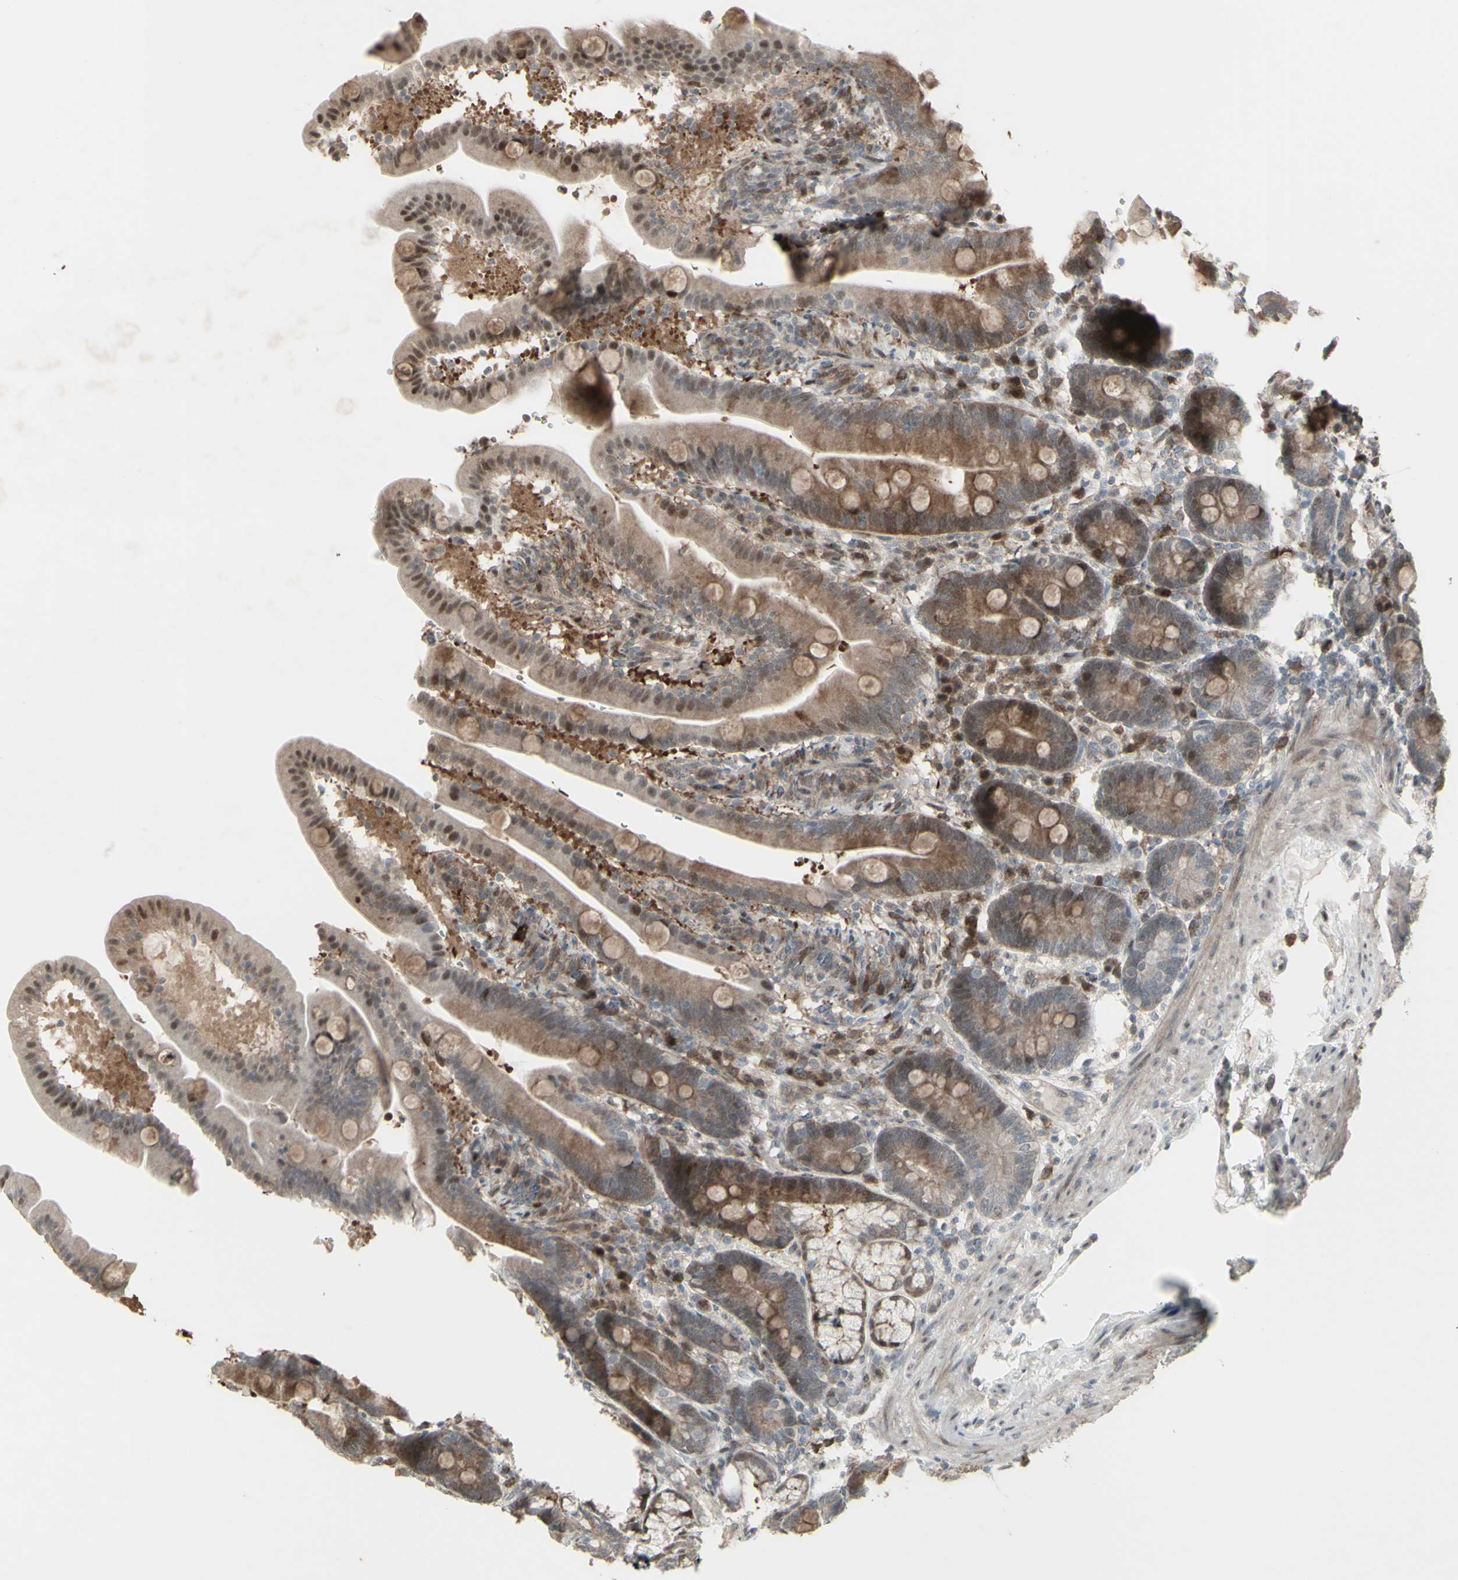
{"staining": {"intensity": "moderate", "quantity": ">75%", "location": "cytoplasmic/membranous"}, "tissue": "duodenum", "cell_type": "Glandular cells", "image_type": "normal", "snomed": [{"axis": "morphology", "description": "Normal tissue, NOS"}, {"axis": "topography", "description": "Duodenum"}], "caption": "IHC staining of benign duodenum, which displays medium levels of moderate cytoplasmic/membranous expression in approximately >75% of glandular cells indicating moderate cytoplasmic/membranous protein staining. The staining was performed using DAB (3,3'-diaminobenzidine) (brown) for protein detection and nuclei were counterstained in hematoxylin (blue).", "gene": "CD33", "patient": {"sex": "male", "age": 54}}